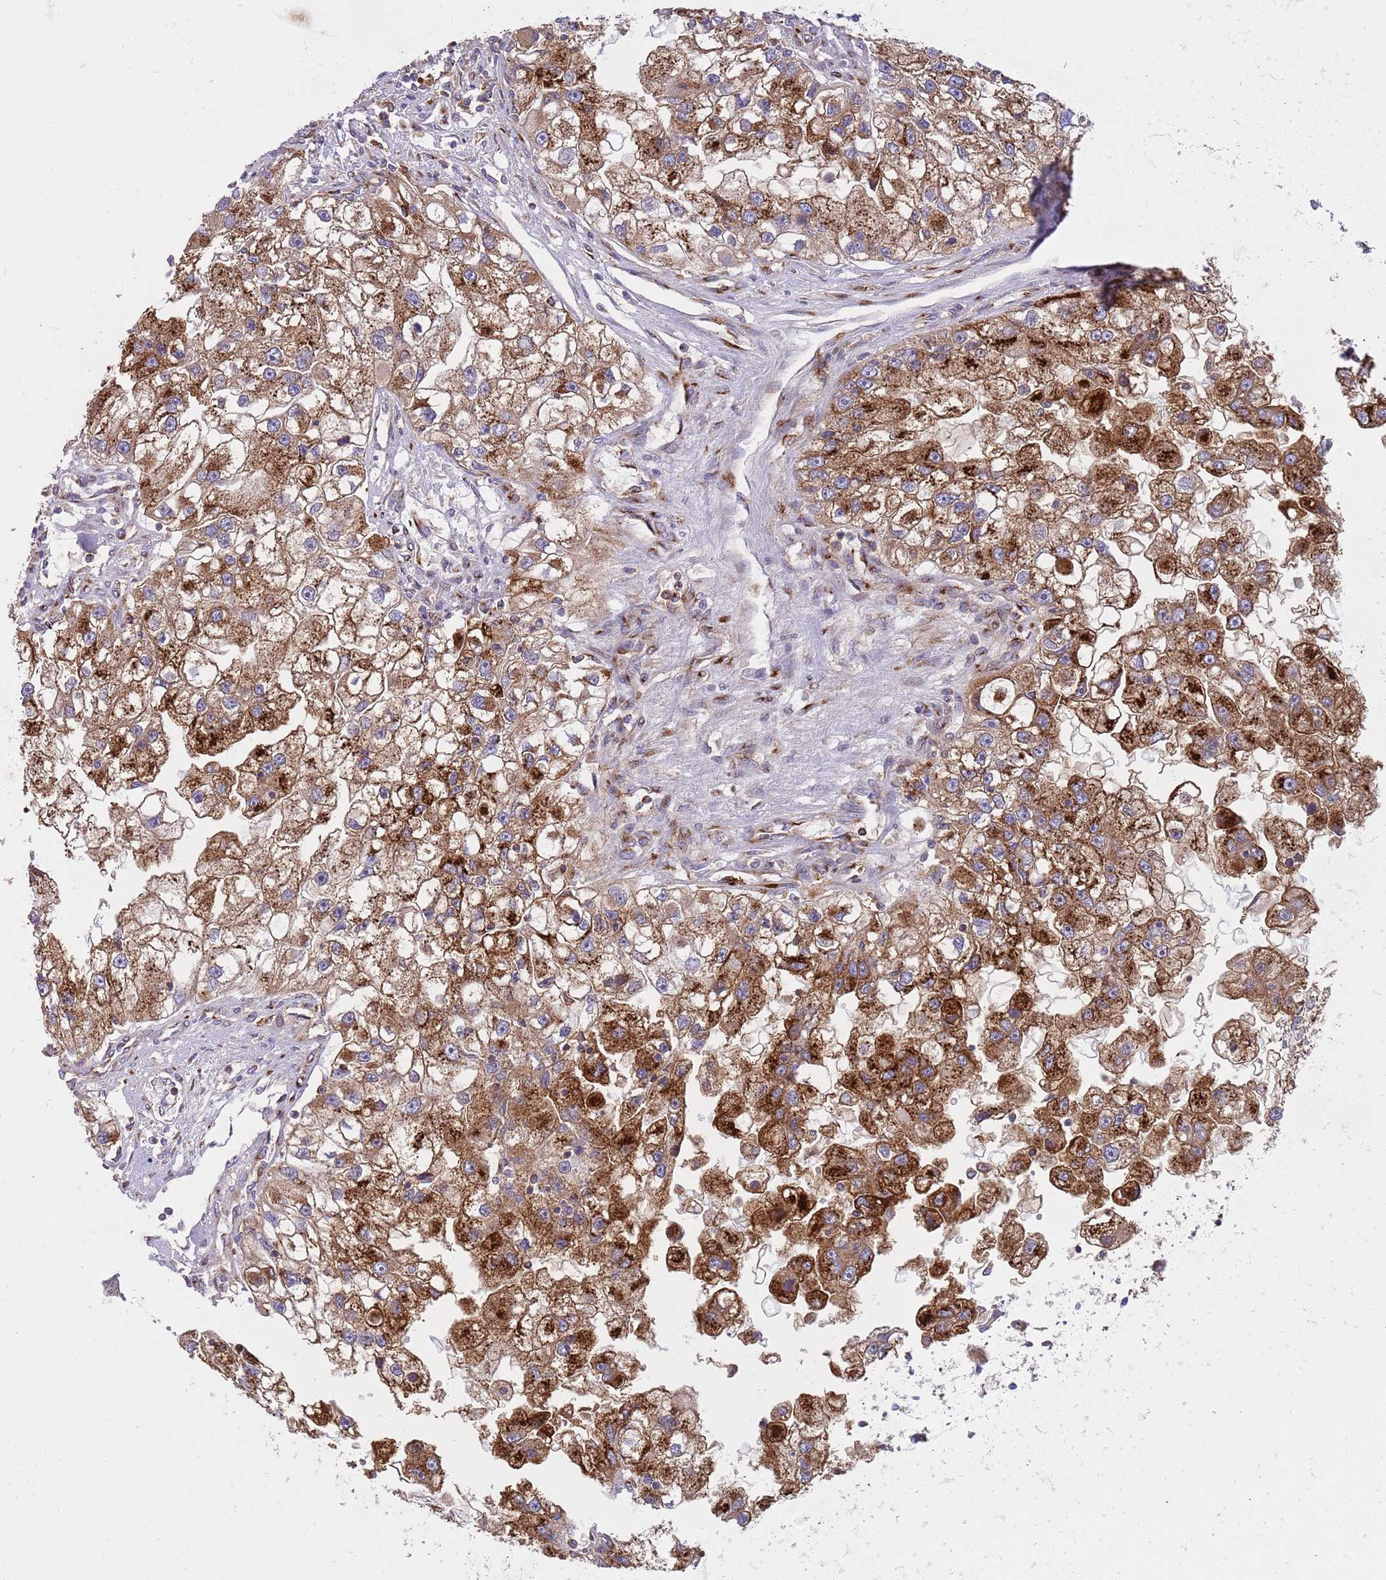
{"staining": {"intensity": "strong", "quantity": ">75%", "location": "cytoplasmic/membranous"}, "tissue": "renal cancer", "cell_type": "Tumor cells", "image_type": "cancer", "snomed": [{"axis": "morphology", "description": "Adenocarcinoma, NOS"}, {"axis": "topography", "description": "Kidney"}], "caption": "IHC of human renal cancer shows high levels of strong cytoplasmic/membranous positivity in approximately >75% of tumor cells.", "gene": "BTBD7", "patient": {"sex": "male", "age": 63}}